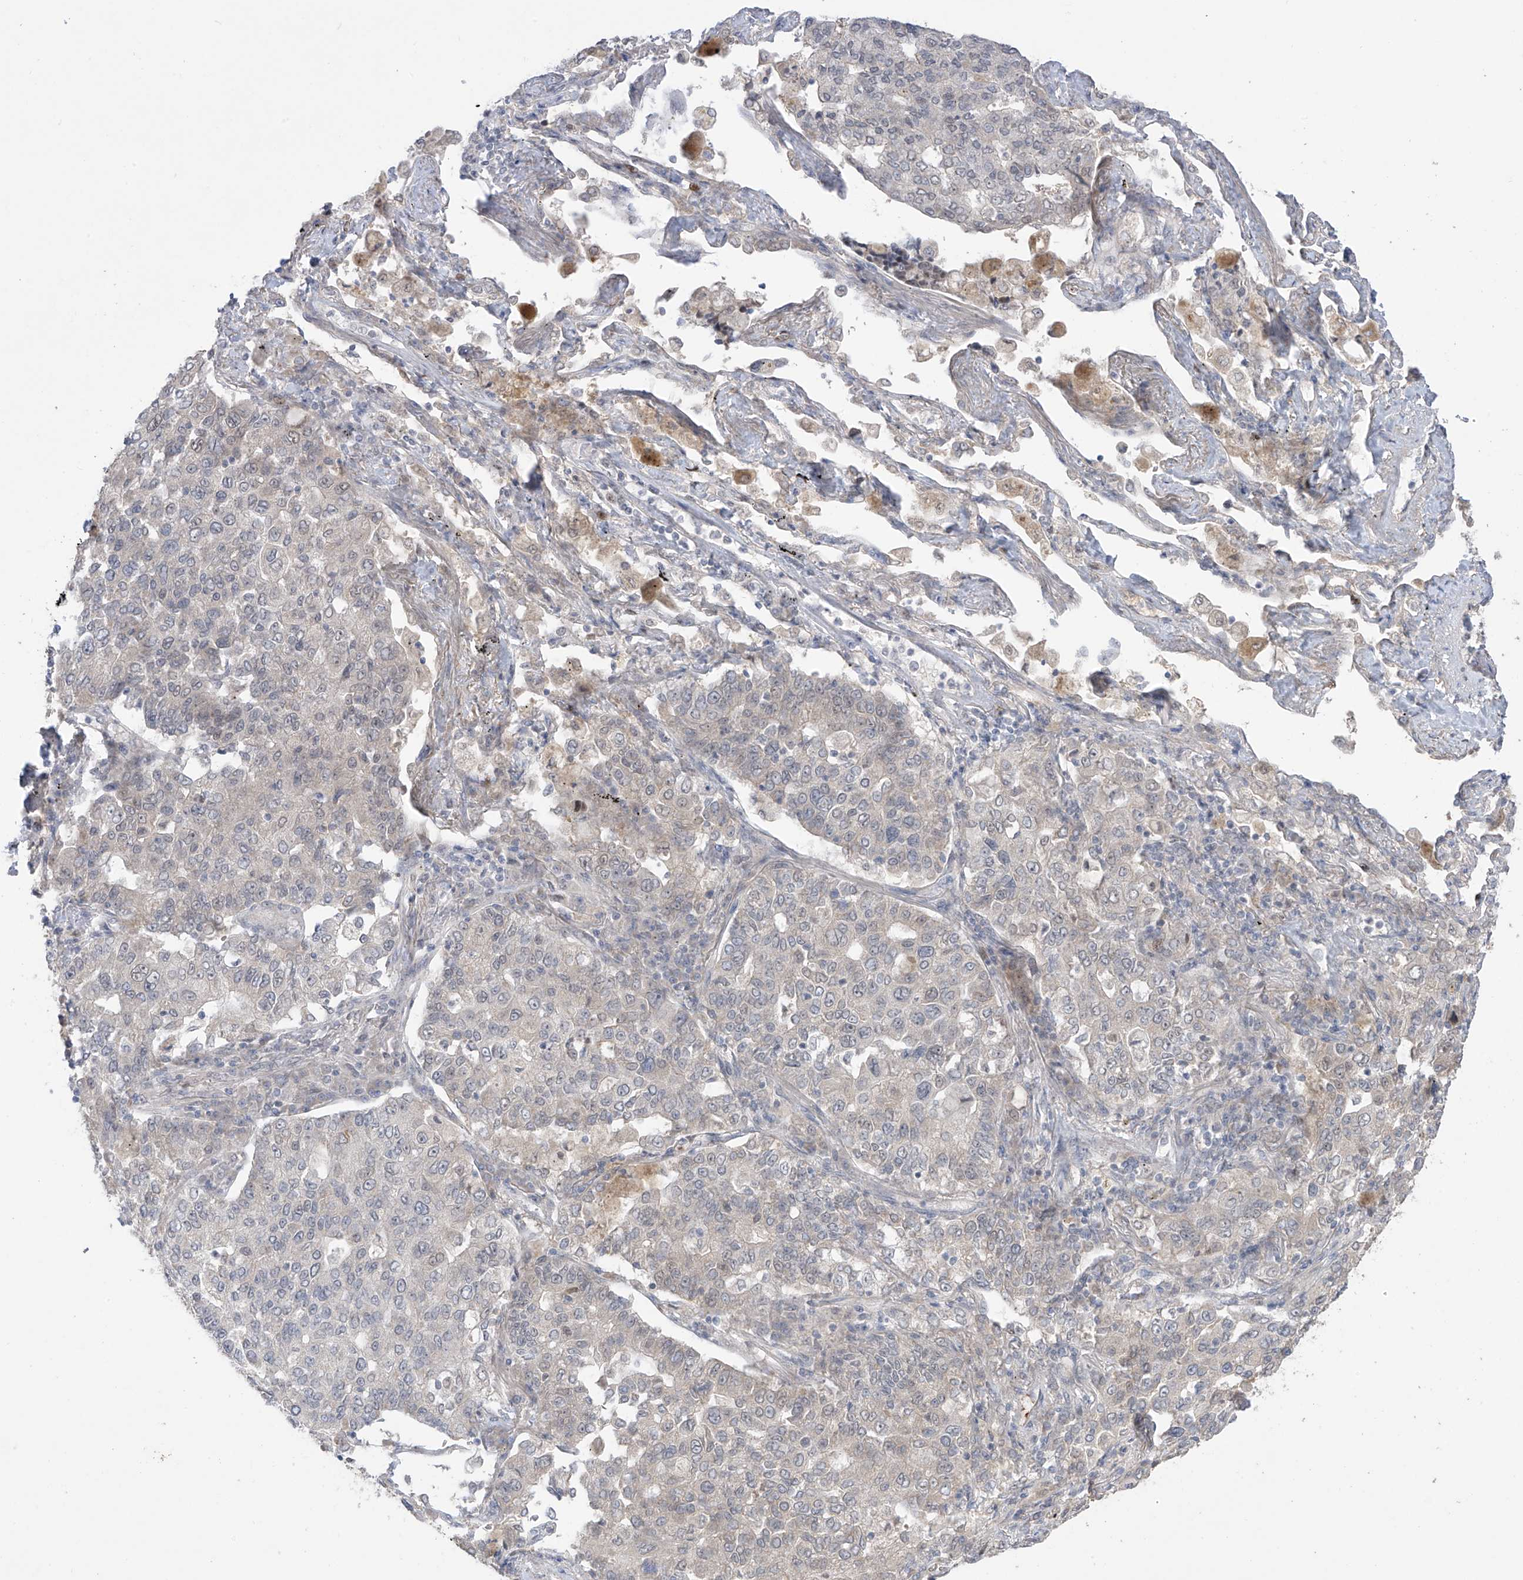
{"staining": {"intensity": "negative", "quantity": "none", "location": "none"}, "tissue": "lung cancer", "cell_type": "Tumor cells", "image_type": "cancer", "snomed": [{"axis": "morphology", "description": "Adenocarcinoma, NOS"}, {"axis": "topography", "description": "Lung"}], "caption": "Lung adenocarcinoma was stained to show a protein in brown. There is no significant expression in tumor cells. (Stains: DAB immunohistochemistry (IHC) with hematoxylin counter stain, Microscopy: brightfield microscopy at high magnification).", "gene": "OGT", "patient": {"sex": "male", "age": 49}}